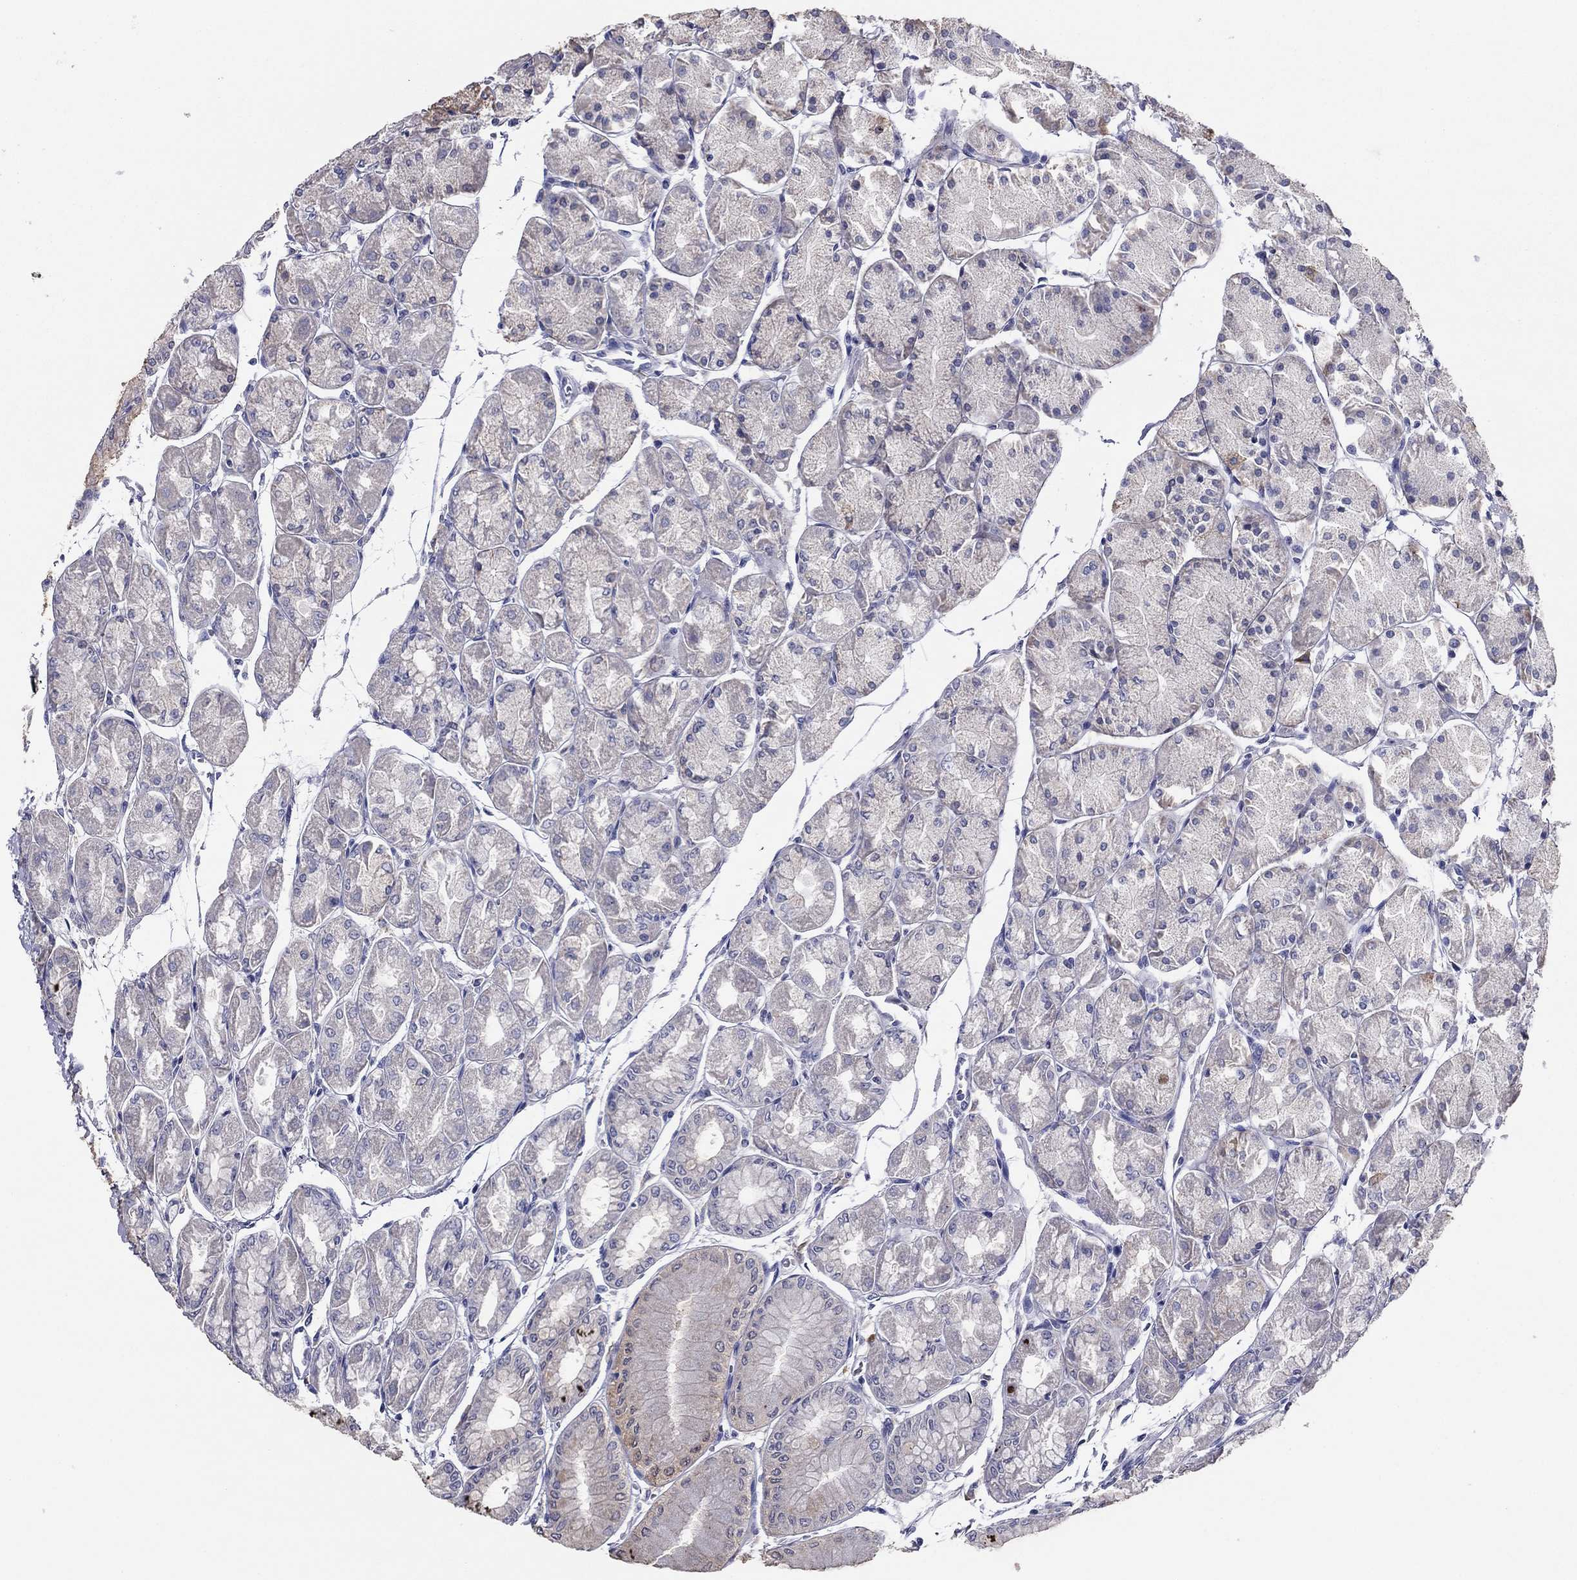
{"staining": {"intensity": "negative", "quantity": "none", "location": "none"}, "tissue": "stomach", "cell_type": "Glandular cells", "image_type": "normal", "snomed": [{"axis": "morphology", "description": "Normal tissue, NOS"}, {"axis": "topography", "description": "Stomach, upper"}], "caption": "DAB immunohistochemical staining of normal human stomach shows no significant expression in glandular cells. (Brightfield microscopy of DAB (3,3'-diaminobenzidine) IHC at high magnification).", "gene": "GRK7", "patient": {"sex": "male", "age": 60}}